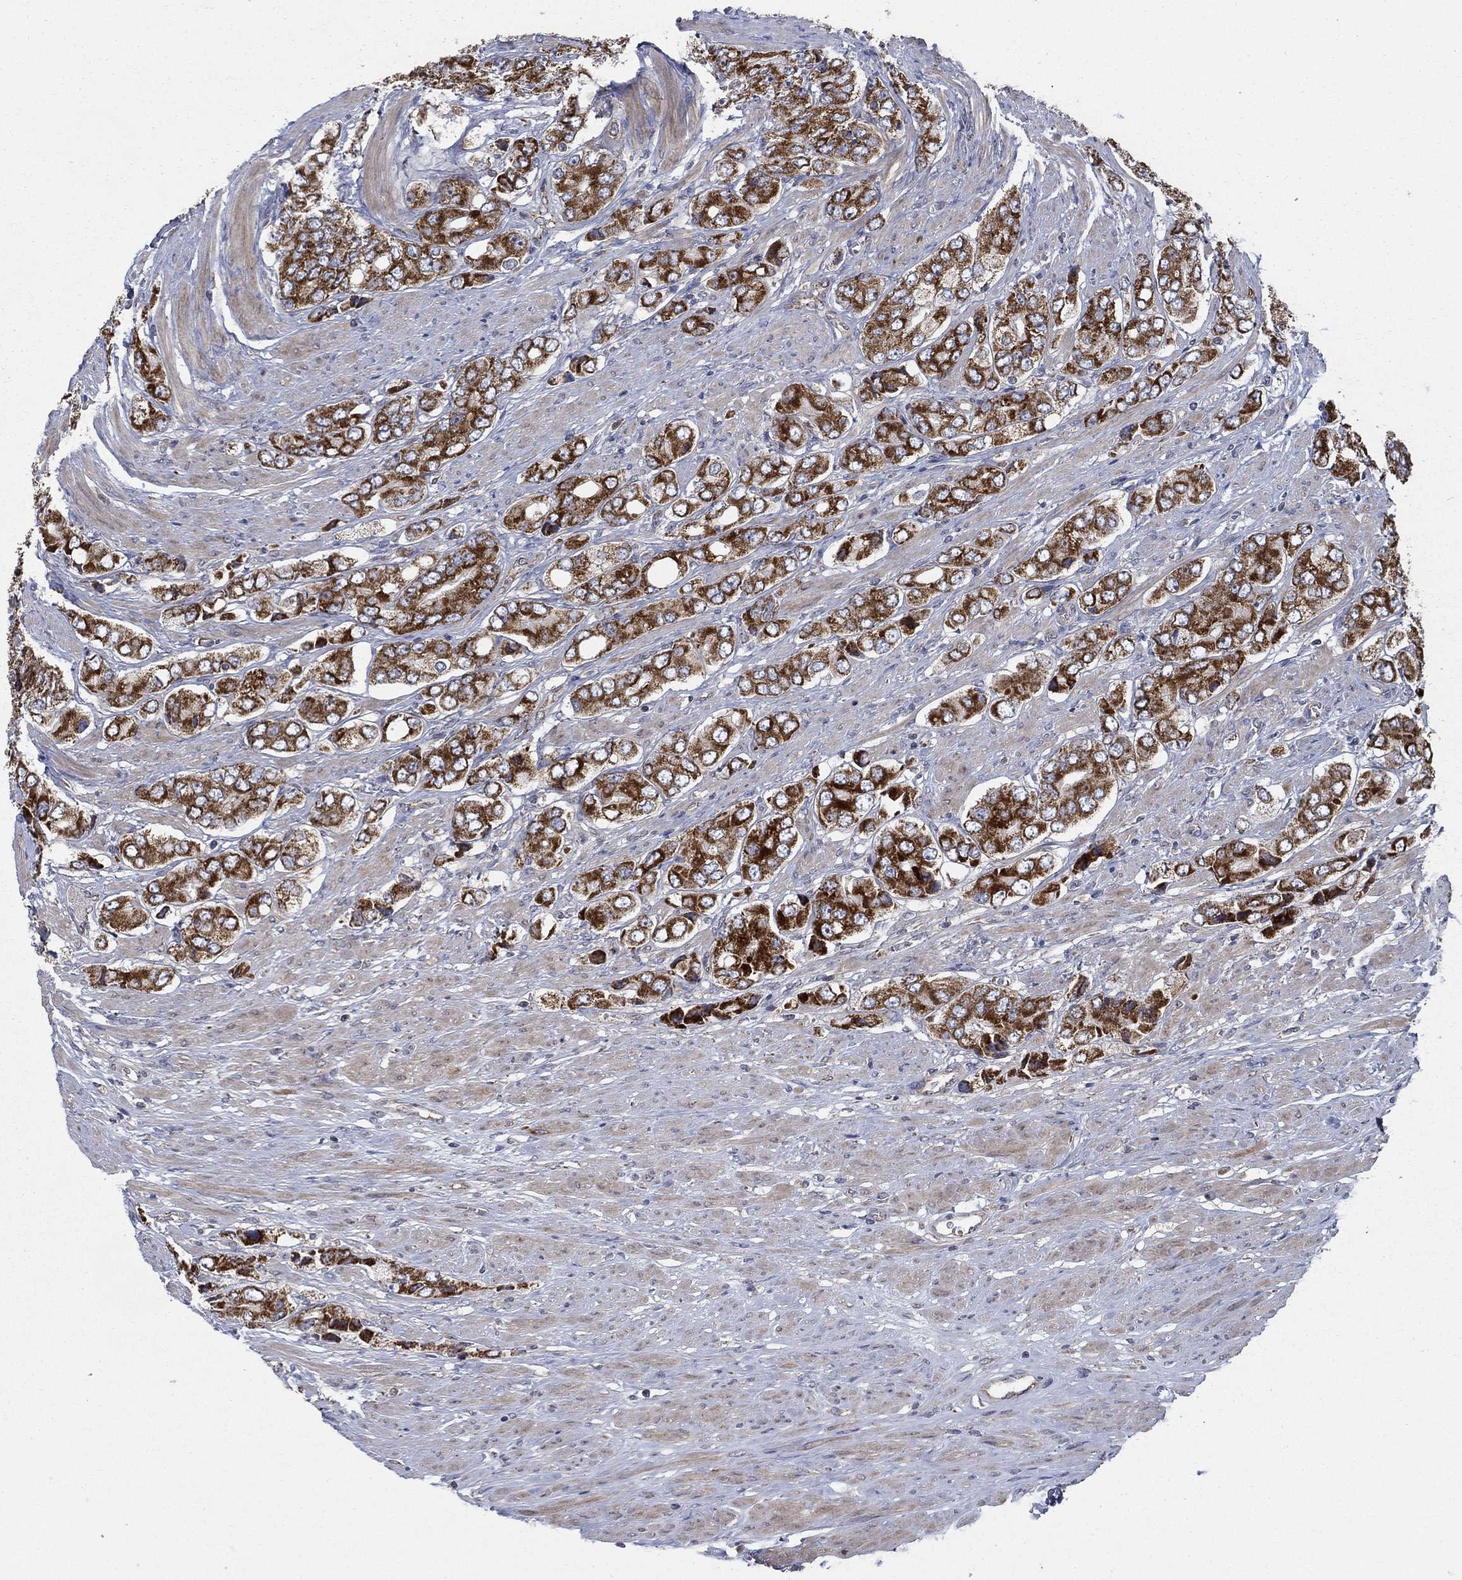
{"staining": {"intensity": "strong", "quantity": ">75%", "location": "cytoplasmic/membranous"}, "tissue": "prostate cancer", "cell_type": "Tumor cells", "image_type": "cancer", "snomed": [{"axis": "morphology", "description": "Adenocarcinoma, Low grade"}, {"axis": "topography", "description": "Prostate"}], "caption": "Protein analysis of low-grade adenocarcinoma (prostate) tissue reveals strong cytoplasmic/membranous positivity in approximately >75% of tumor cells.", "gene": "NME7", "patient": {"sex": "male", "age": 69}}